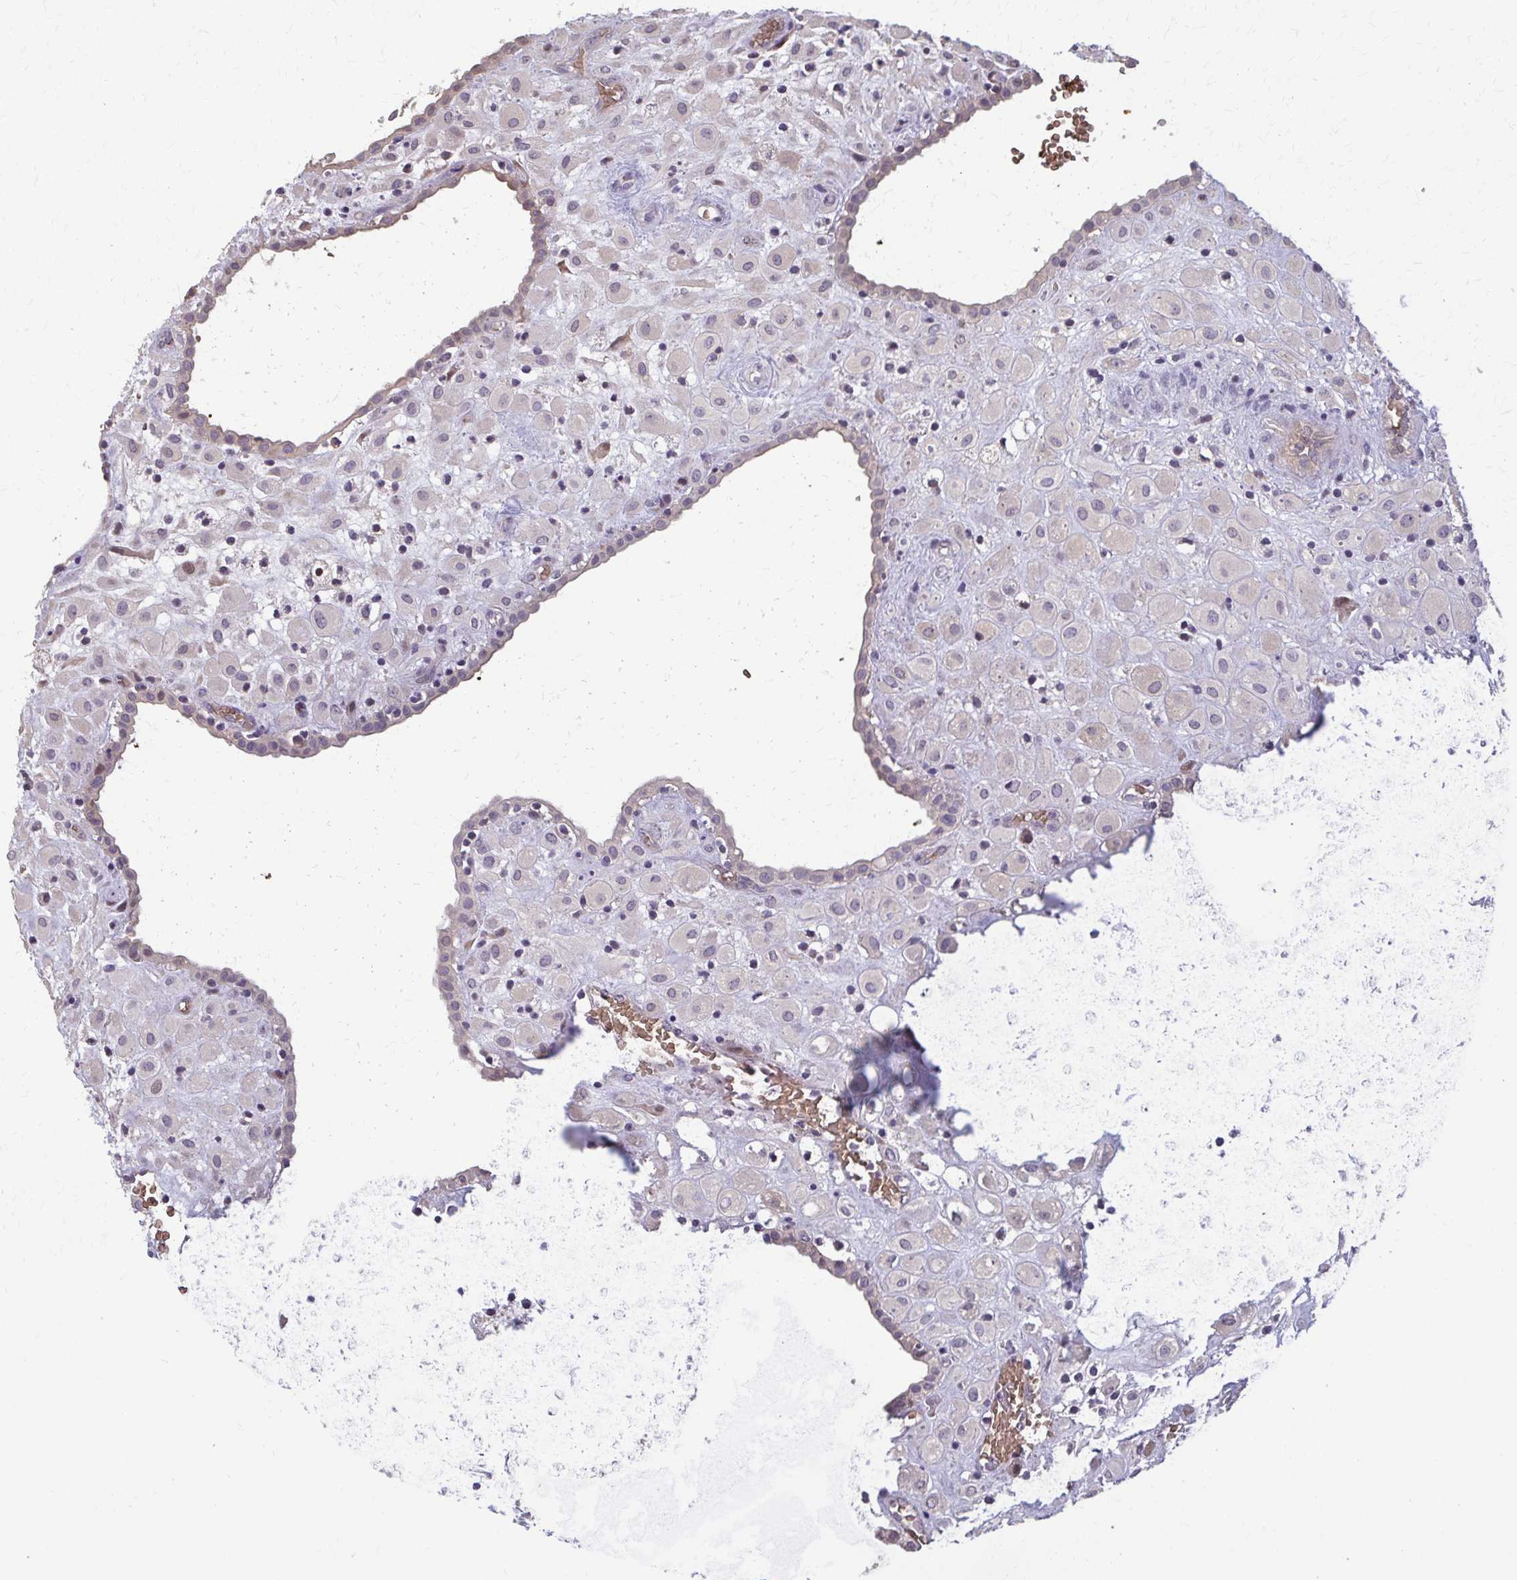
{"staining": {"intensity": "negative", "quantity": "none", "location": "none"}, "tissue": "placenta", "cell_type": "Decidual cells", "image_type": "normal", "snomed": [{"axis": "morphology", "description": "Normal tissue, NOS"}, {"axis": "topography", "description": "Placenta"}], "caption": "Immunohistochemical staining of benign placenta shows no significant expression in decidual cells.", "gene": "ZNF34", "patient": {"sex": "female", "age": 24}}